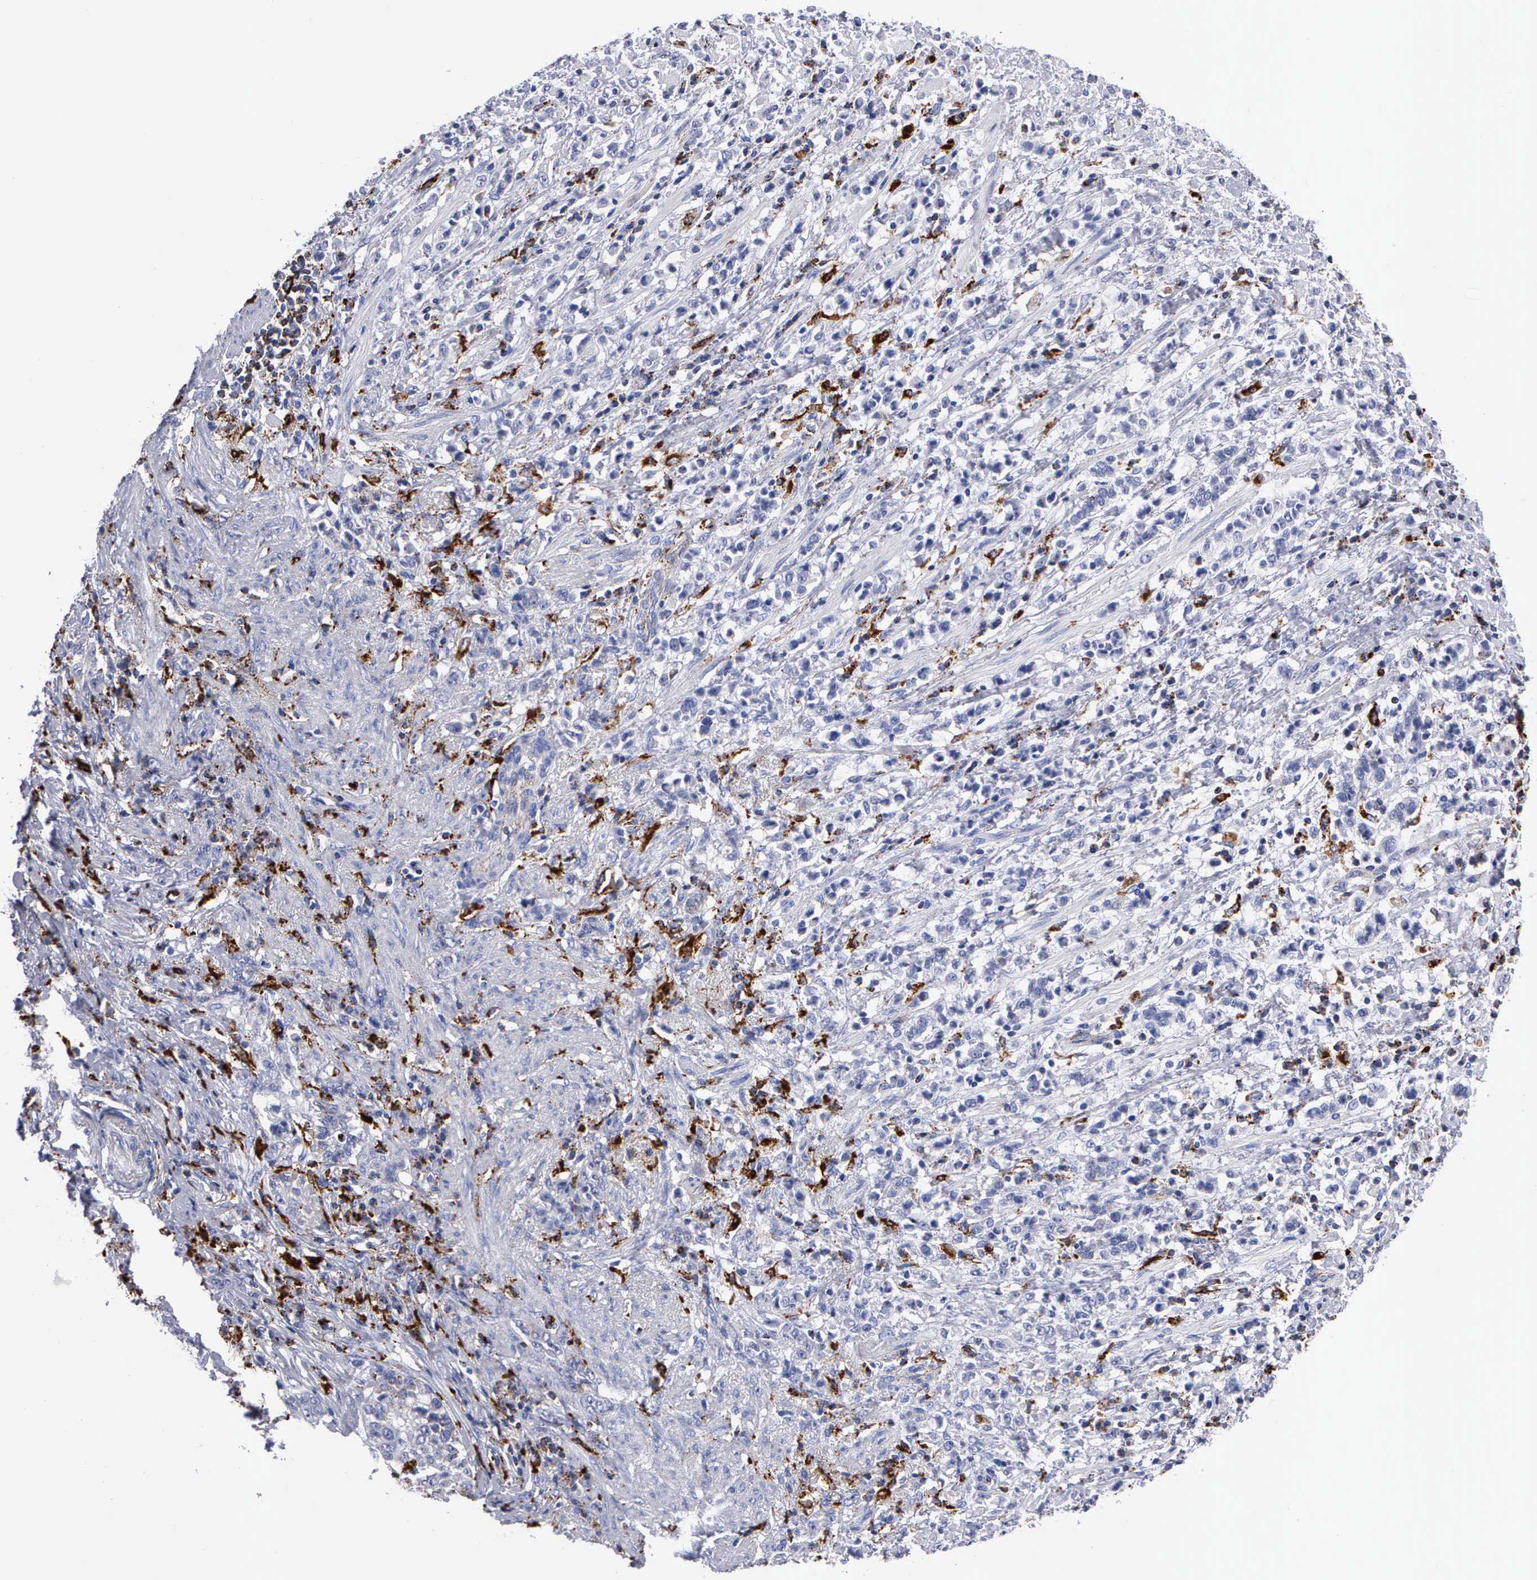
{"staining": {"intensity": "moderate", "quantity": "<25%", "location": "cytoplasmic/membranous"}, "tissue": "stomach cancer", "cell_type": "Tumor cells", "image_type": "cancer", "snomed": [{"axis": "morphology", "description": "Adenocarcinoma, NOS"}, {"axis": "topography", "description": "Stomach, lower"}], "caption": "Human stomach cancer (adenocarcinoma) stained with a protein marker demonstrates moderate staining in tumor cells.", "gene": "CTSH", "patient": {"sex": "male", "age": 88}}